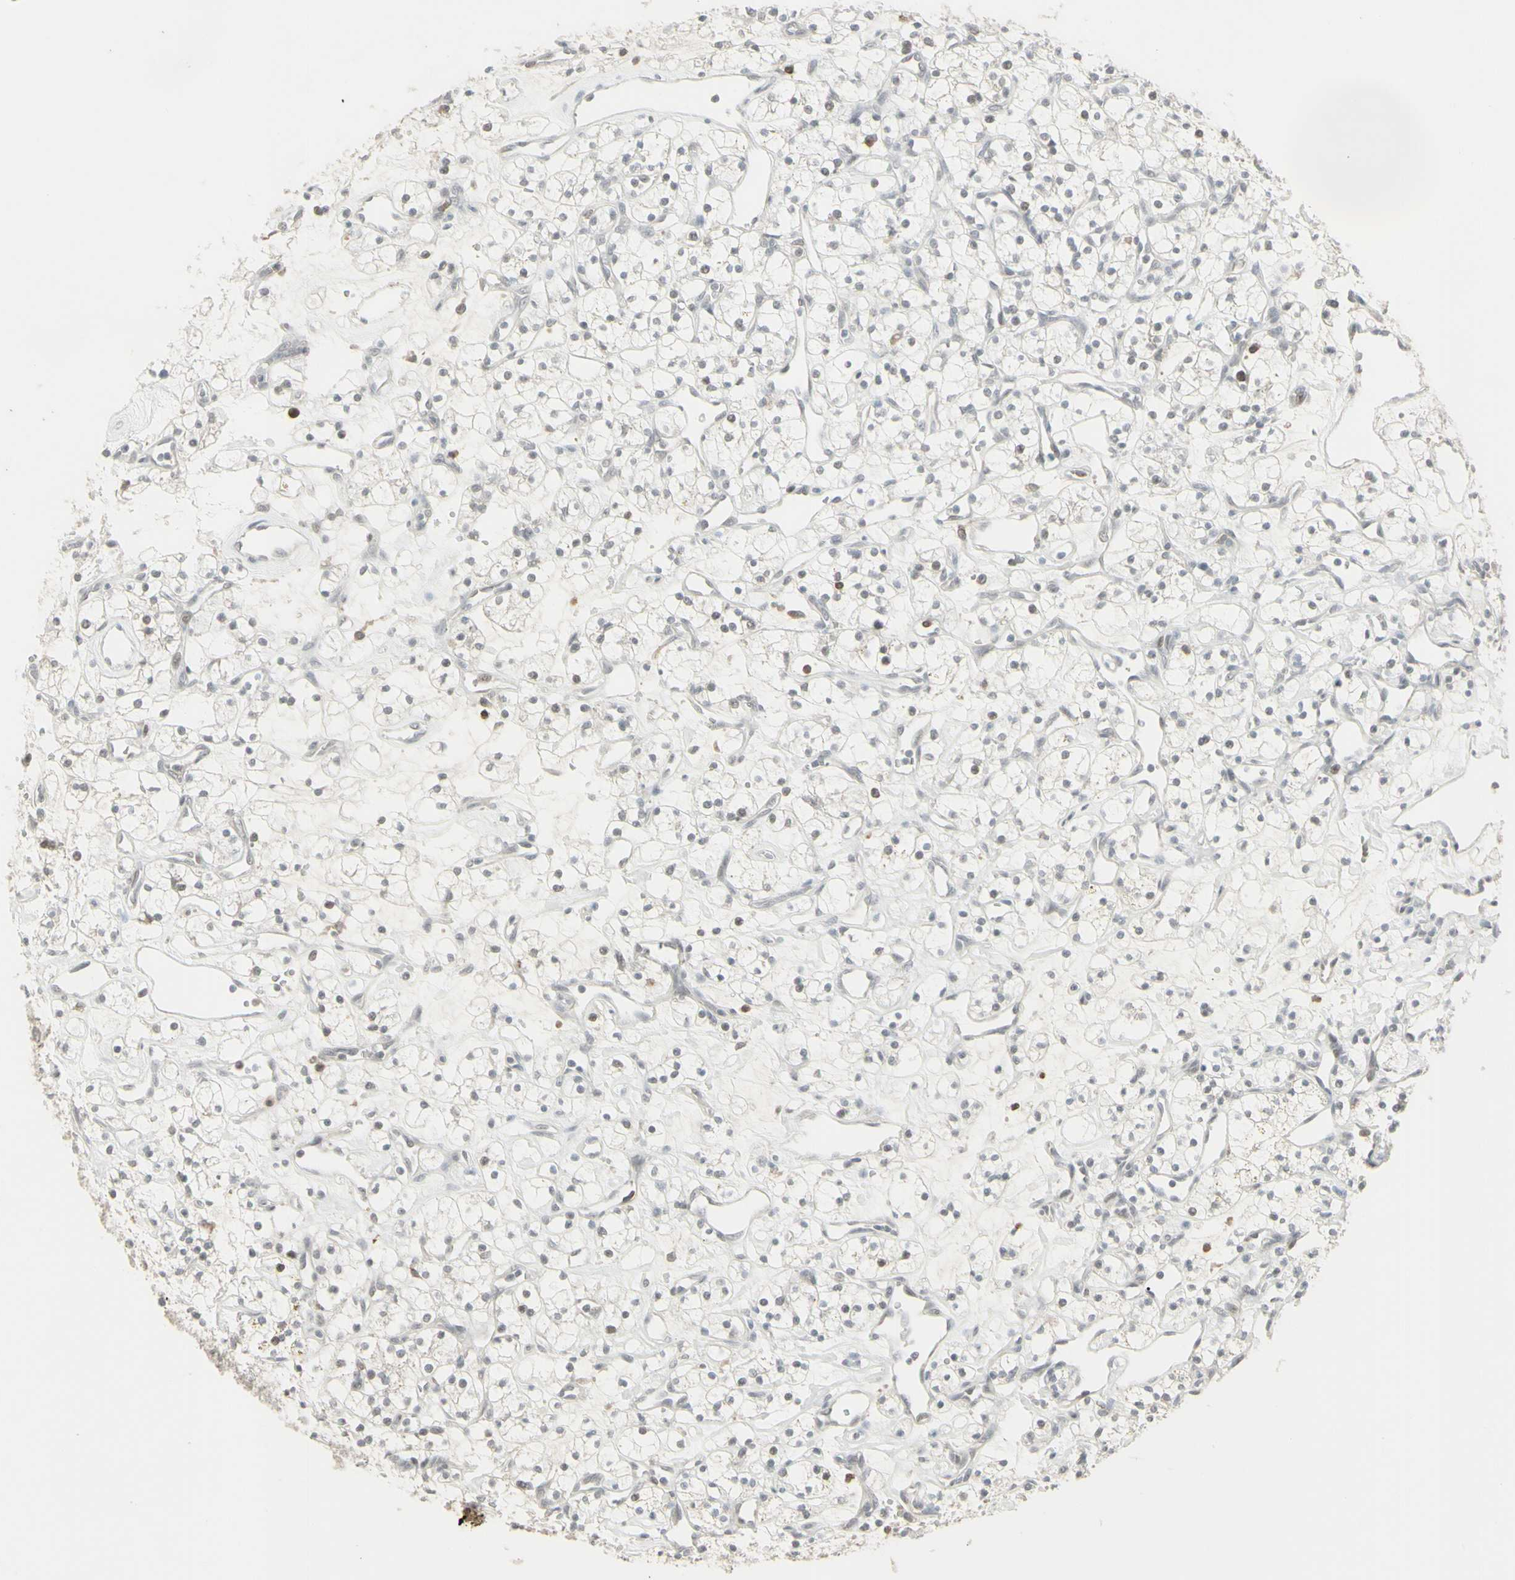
{"staining": {"intensity": "negative", "quantity": "none", "location": "none"}, "tissue": "renal cancer", "cell_type": "Tumor cells", "image_type": "cancer", "snomed": [{"axis": "morphology", "description": "Adenocarcinoma, NOS"}, {"axis": "topography", "description": "Kidney"}], "caption": "Tumor cells show no significant staining in renal cancer. (DAB immunohistochemistry (IHC) visualized using brightfield microscopy, high magnification).", "gene": "SAMSN1", "patient": {"sex": "female", "age": 60}}